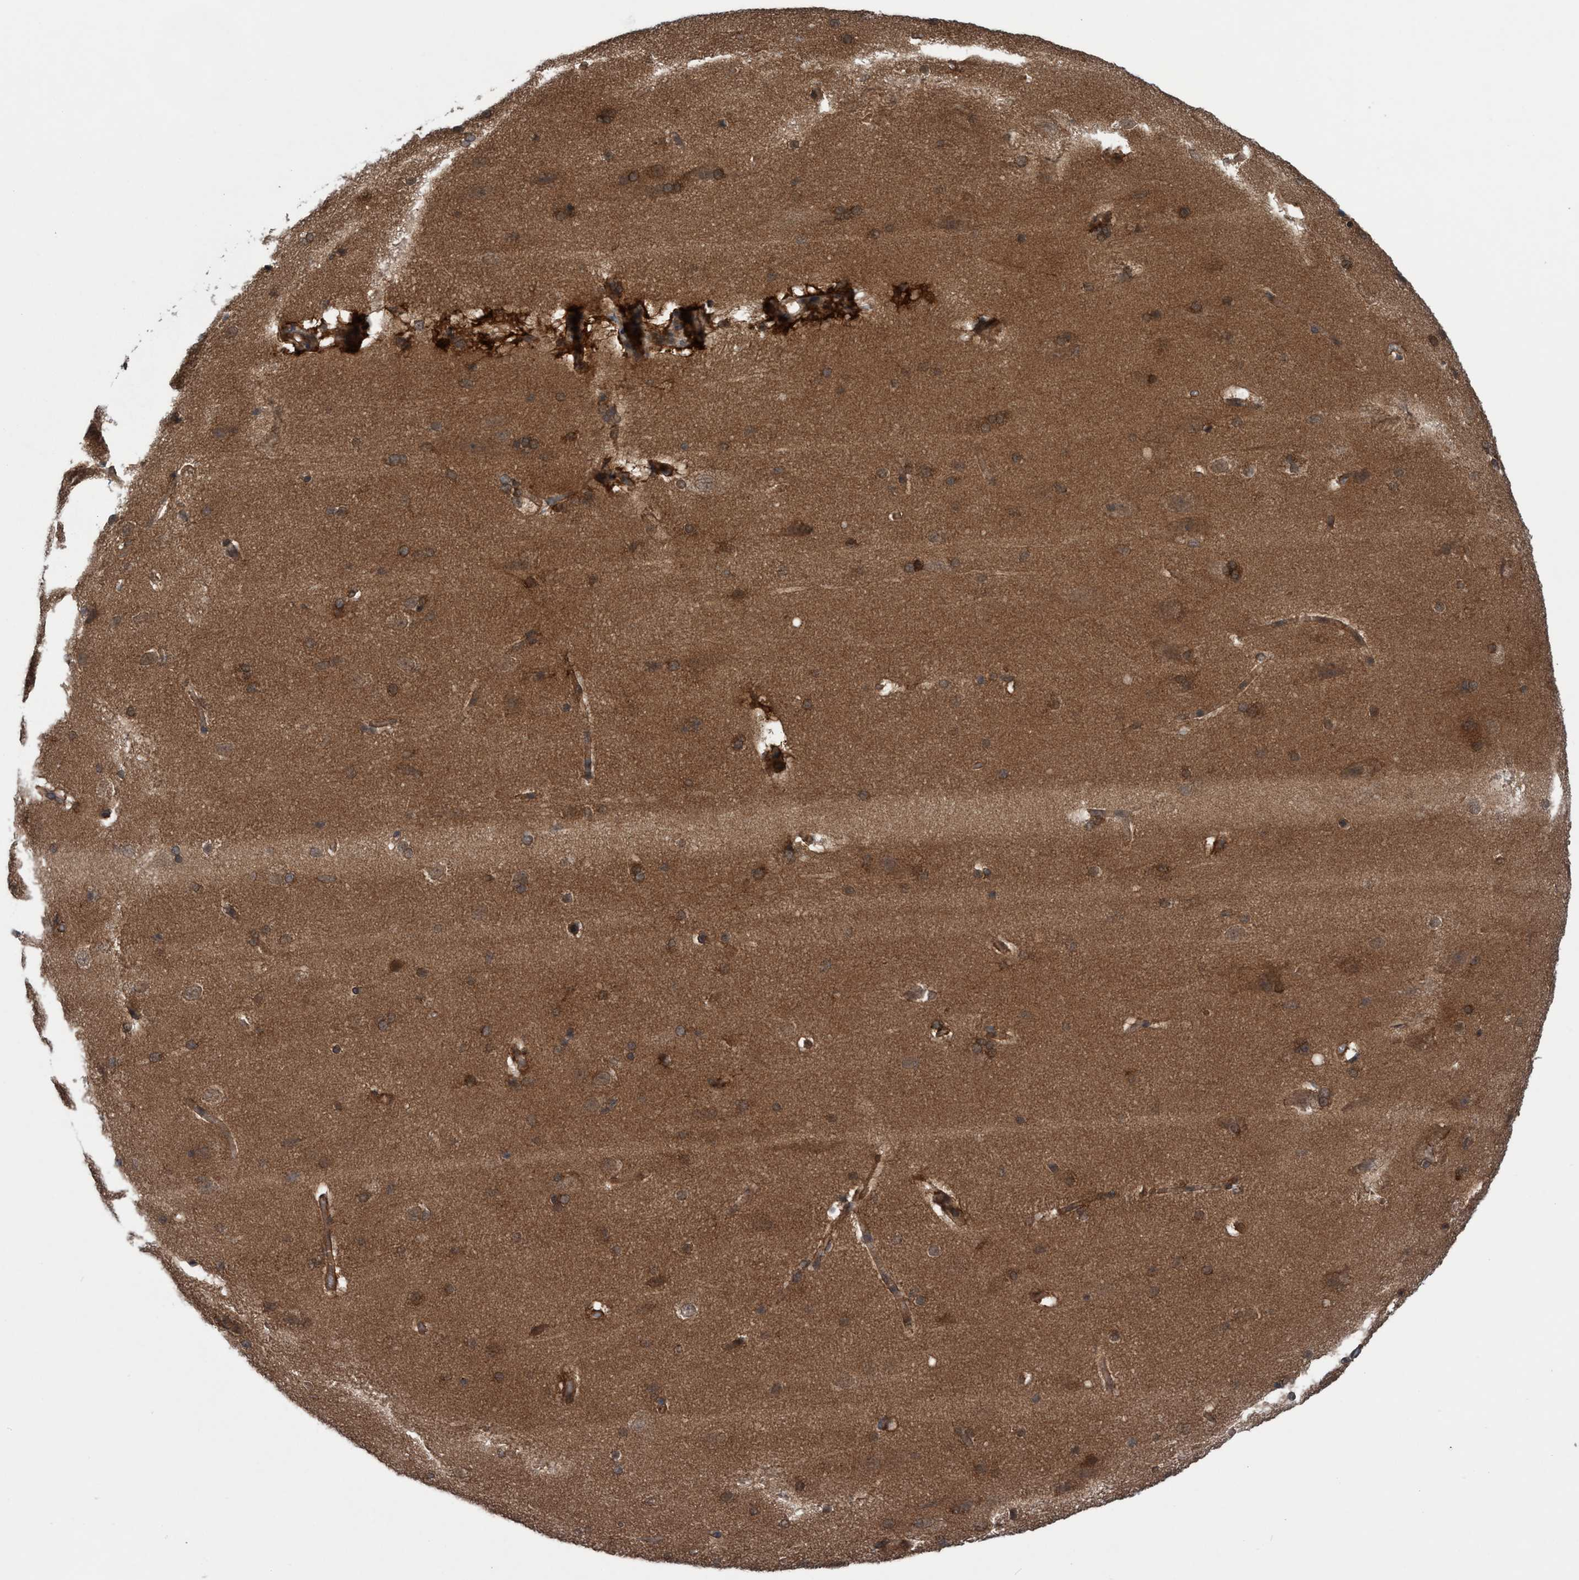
{"staining": {"intensity": "strong", "quantity": "25%-75%", "location": "cytoplasmic/membranous"}, "tissue": "cerebral cortex", "cell_type": "Endothelial cells", "image_type": "normal", "snomed": [{"axis": "morphology", "description": "Normal tissue, NOS"}, {"axis": "topography", "description": "Cerebral cortex"}, {"axis": "topography", "description": "Hippocampus"}], "caption": "Cerebral cortex stained with a protein marker exhibits strong staining in endothelial cells.", "gene": "GLOD4", "patient": {"sex": "female", "age": 19}}